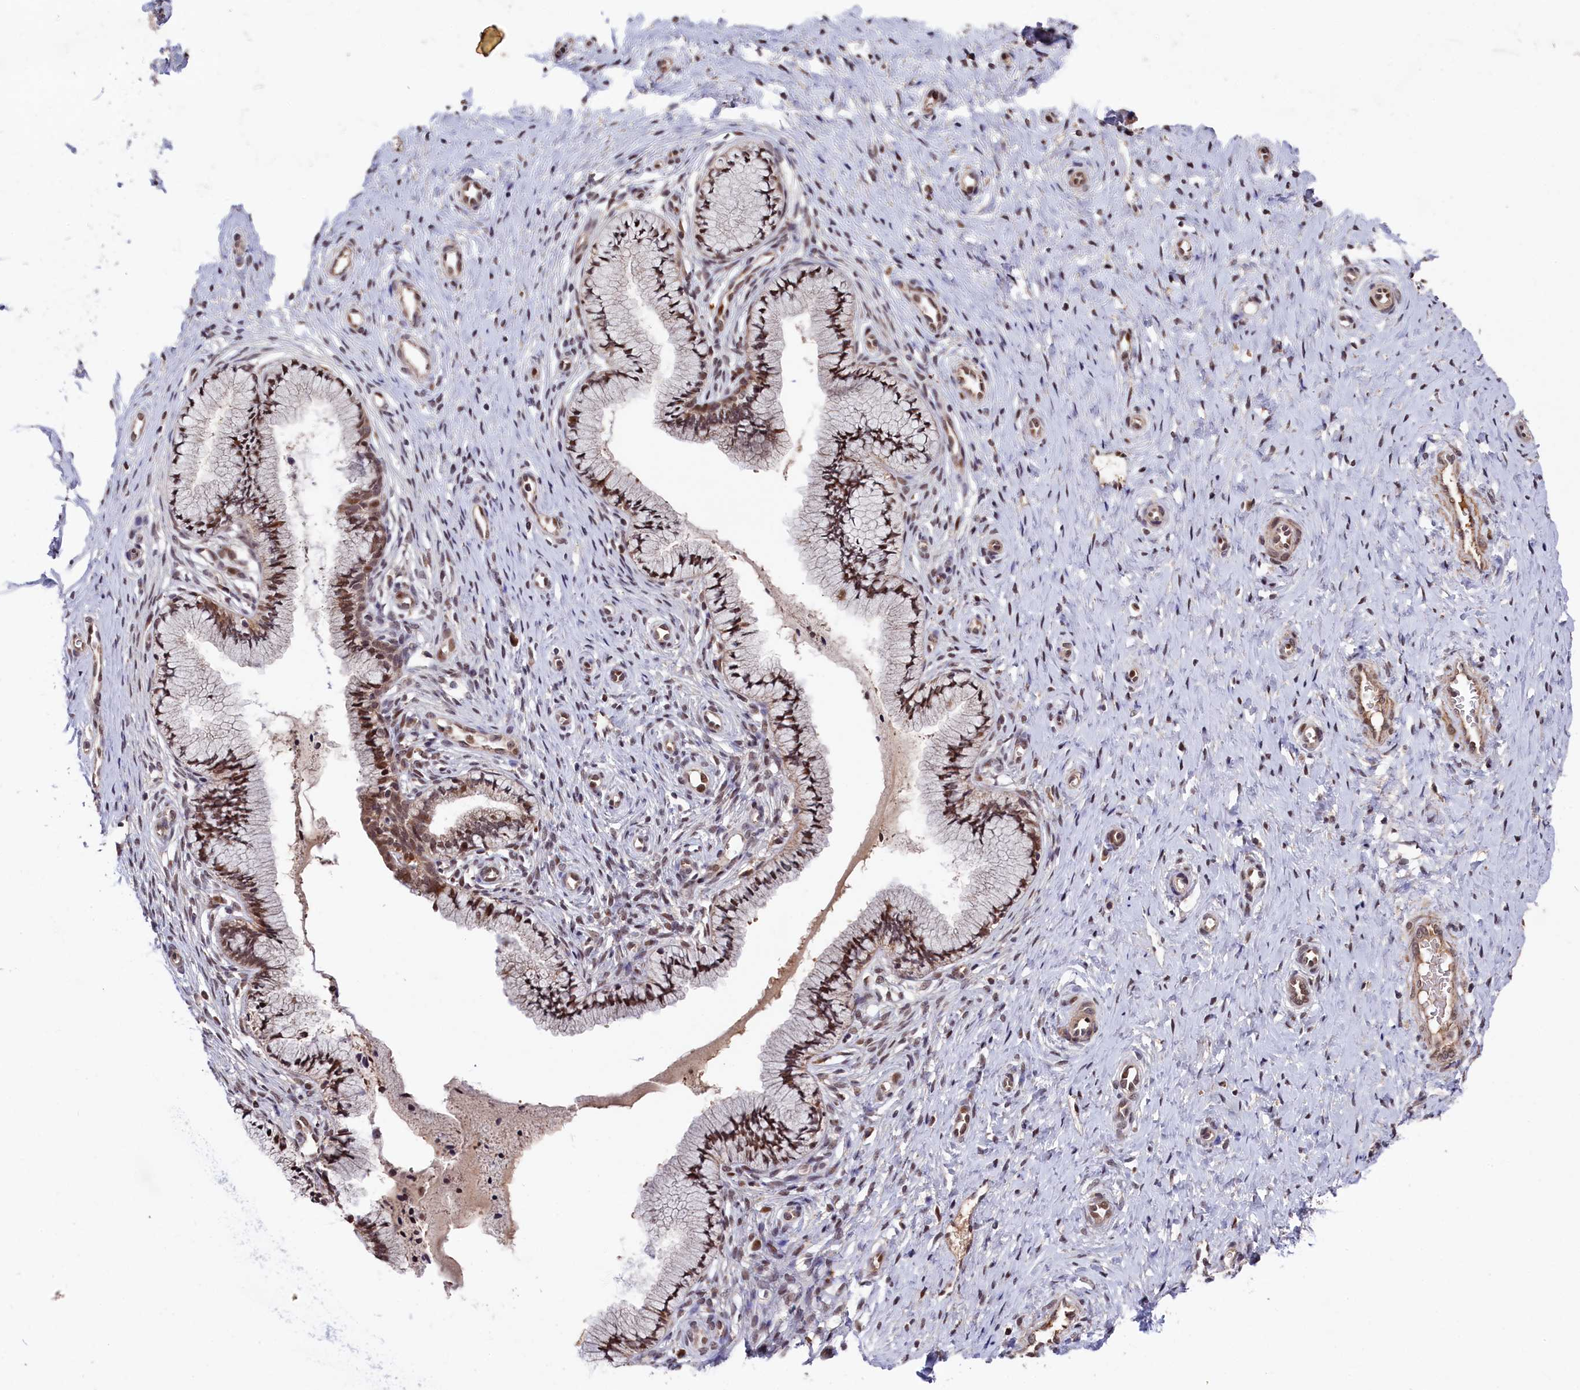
{"staining": {"intensity": "moderate", "quantity": ">75%", "location": "cytoplasmic/membranous"}, "tissue": "cervix", "cell_type": "Glandular cells", "image_type": "normal", "snomed": [{"axis": "morphology", "description": "Normal tissue, NOS"}, {"axis": "topography", "description": "Cervix"}], "caption": "High-magnification brightfield microscopy of benign cervix stained with DAB (brown) and counterstained with hematoxylin (blue). glandular cells exhibit moderate cytoplasmic/membranous expression is appreciated in about>75% of cells.", "gene": "CLPX", "patient": {"sex": "female", "age": 36}}